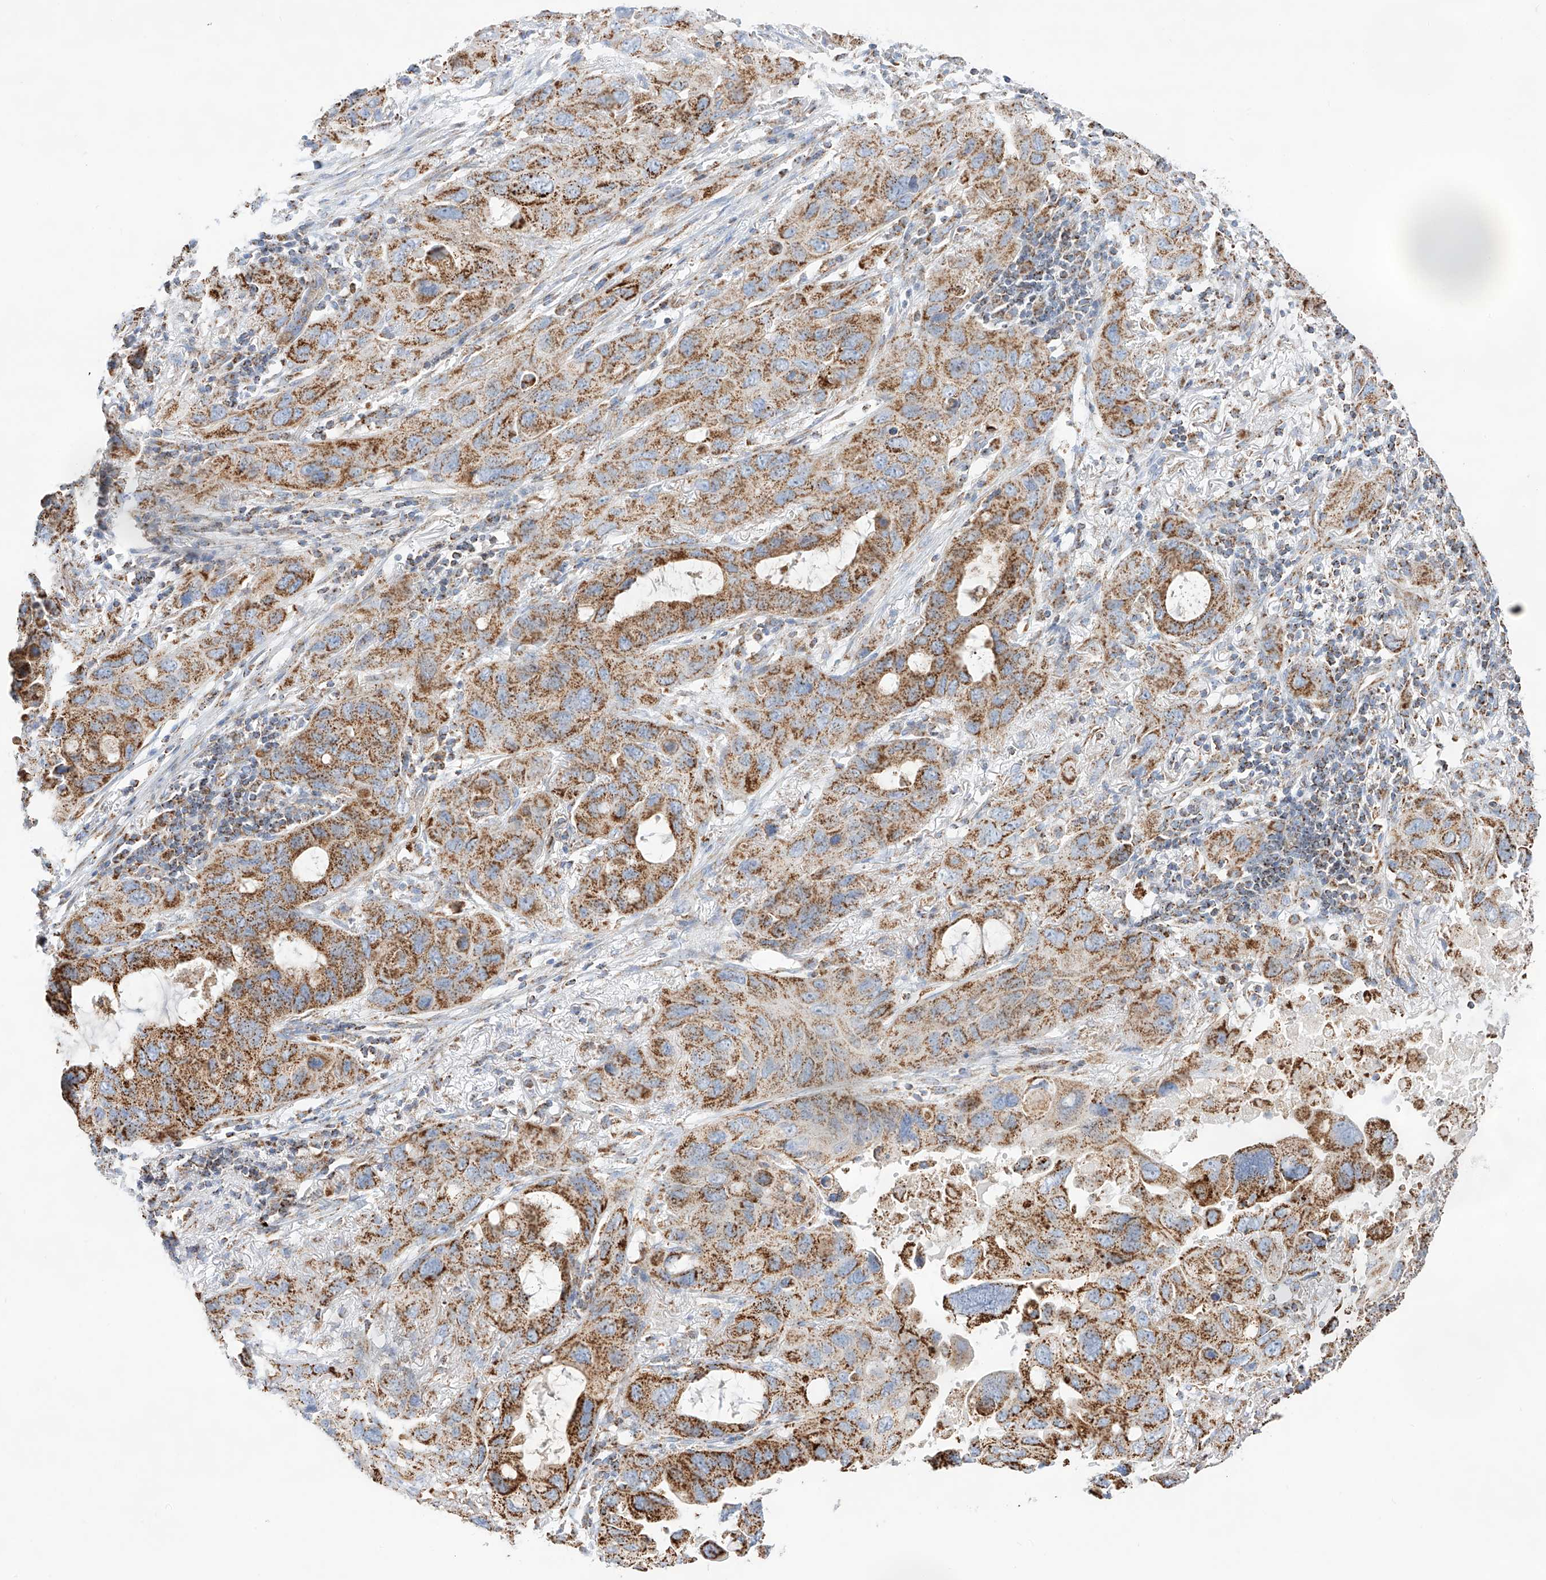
{"staining": {"intensity": "moderate", "quantity": ">75%", "location": "cytoplasmic/membranous"}, "tissue": "lung cancer", "cell_type": "Tumor cells", "image_type": "cancer", "snomed": [{"axis": "morphology", "description": "Squamous cell carcinoma, NOS"}, {"axis": "topography", "description": "Lung"}], "caption": "A high-resolution histopathology image shows IHC staining of lung cancer, which shows moderate cytoplasmic/membranous expression in approximately >75% of tumor cells.", "gene": "TTC27", "patient": {"sex": "female", "age": 73}}